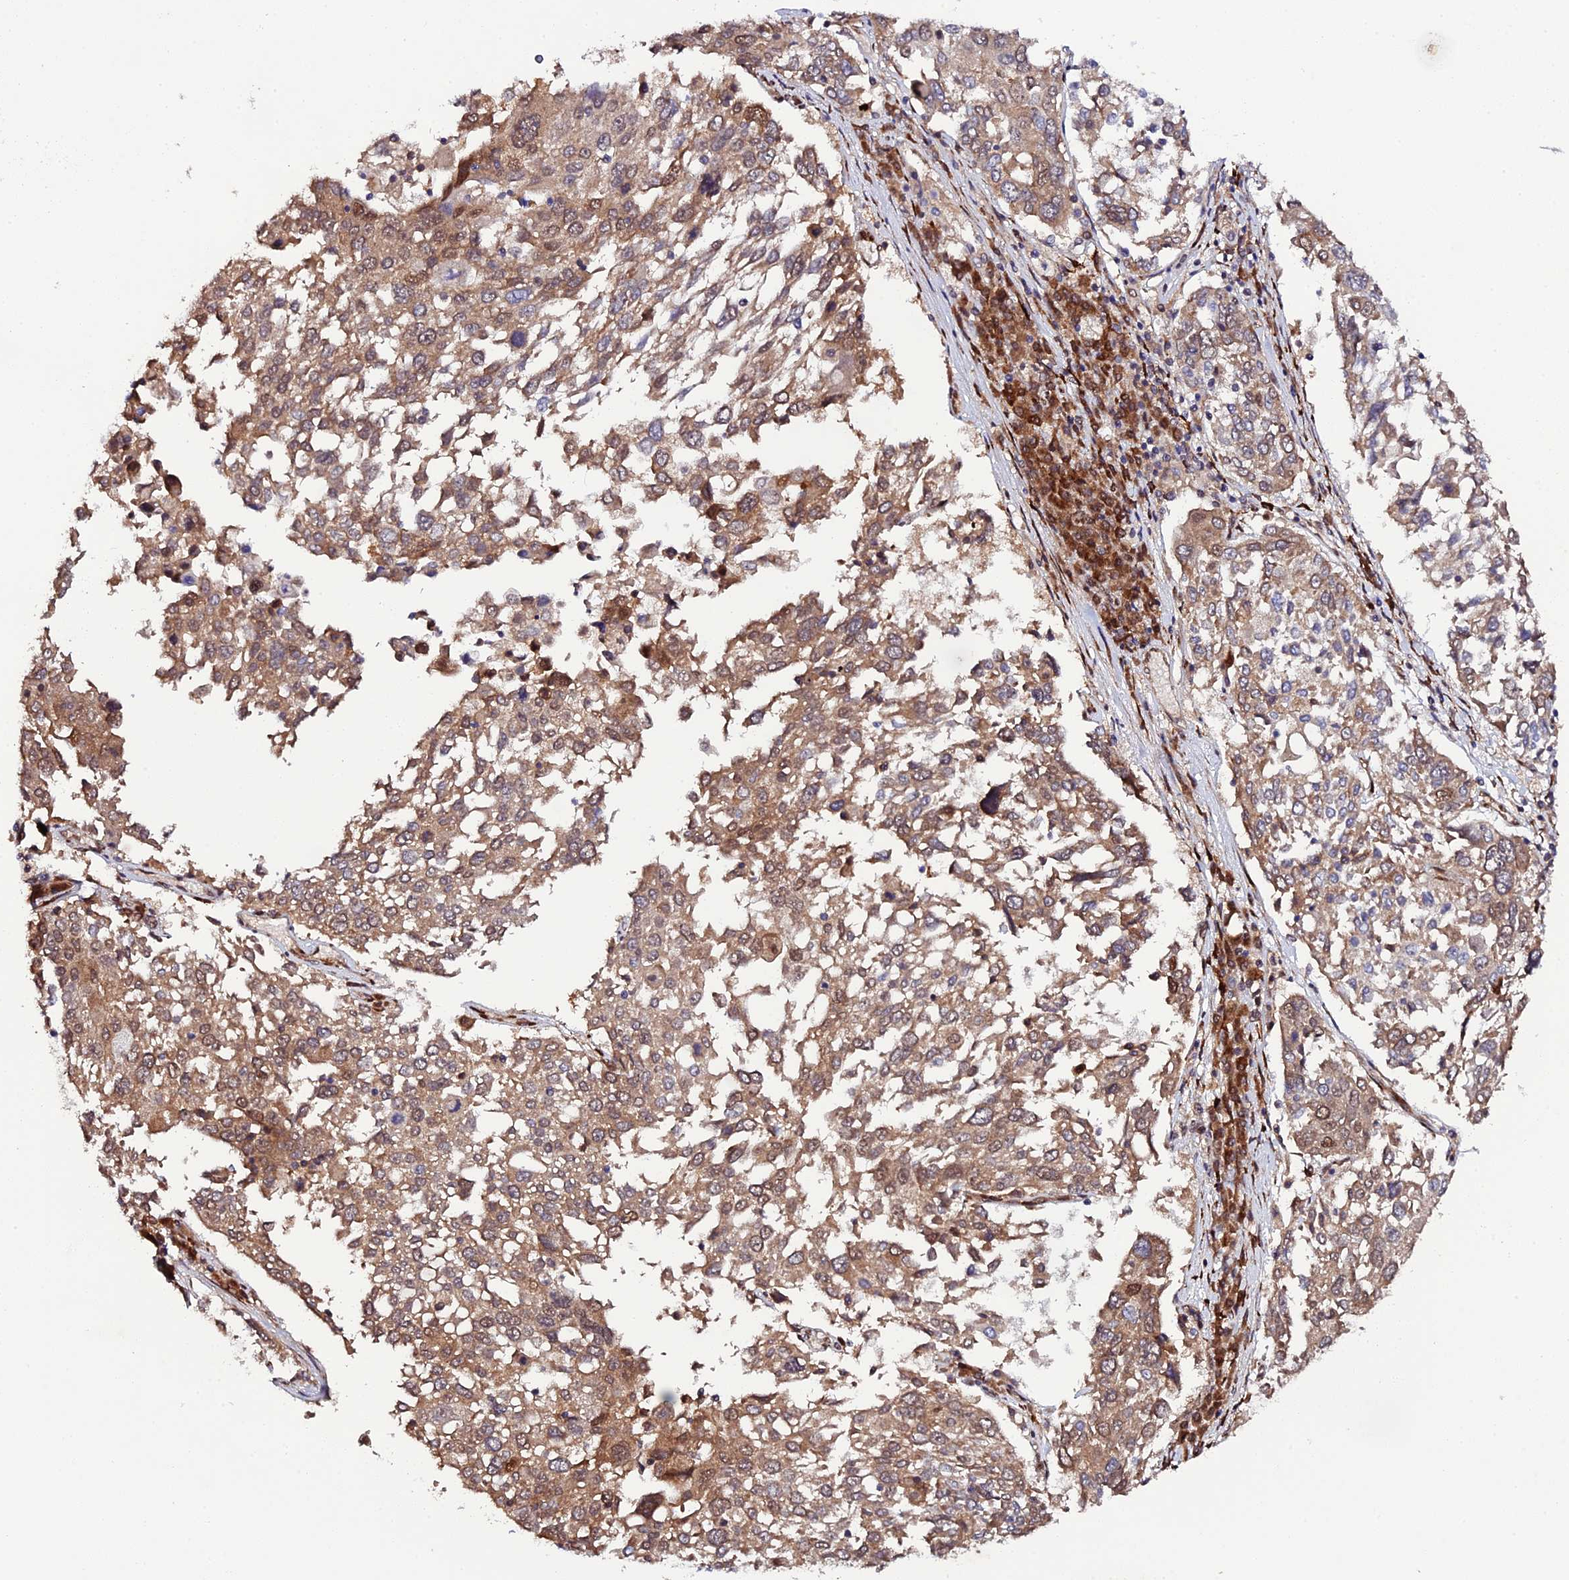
{"staining": {"intensity": "moderate", "quantity": ">75%", "location": "cytoplasmic/membranous,nuclear"}, "tissue": "lung cancer", "cell_type": "Tumor cells", "image_type": "cancer", "snomed": [{"axis": "morphology", "description": "Squamous cell carcinoma, NOS"}, {"axis": "topography", "description": "Lung"}], "caption": "Human squamous cell carcinoma (lung) stained for a protein (brown) shows moderate cytoplasmic/membranous and nuclear positive expression in about >75% of tumor cells.", "gene": "P3H3", "patient": {"sex": "male", "age": 65}}